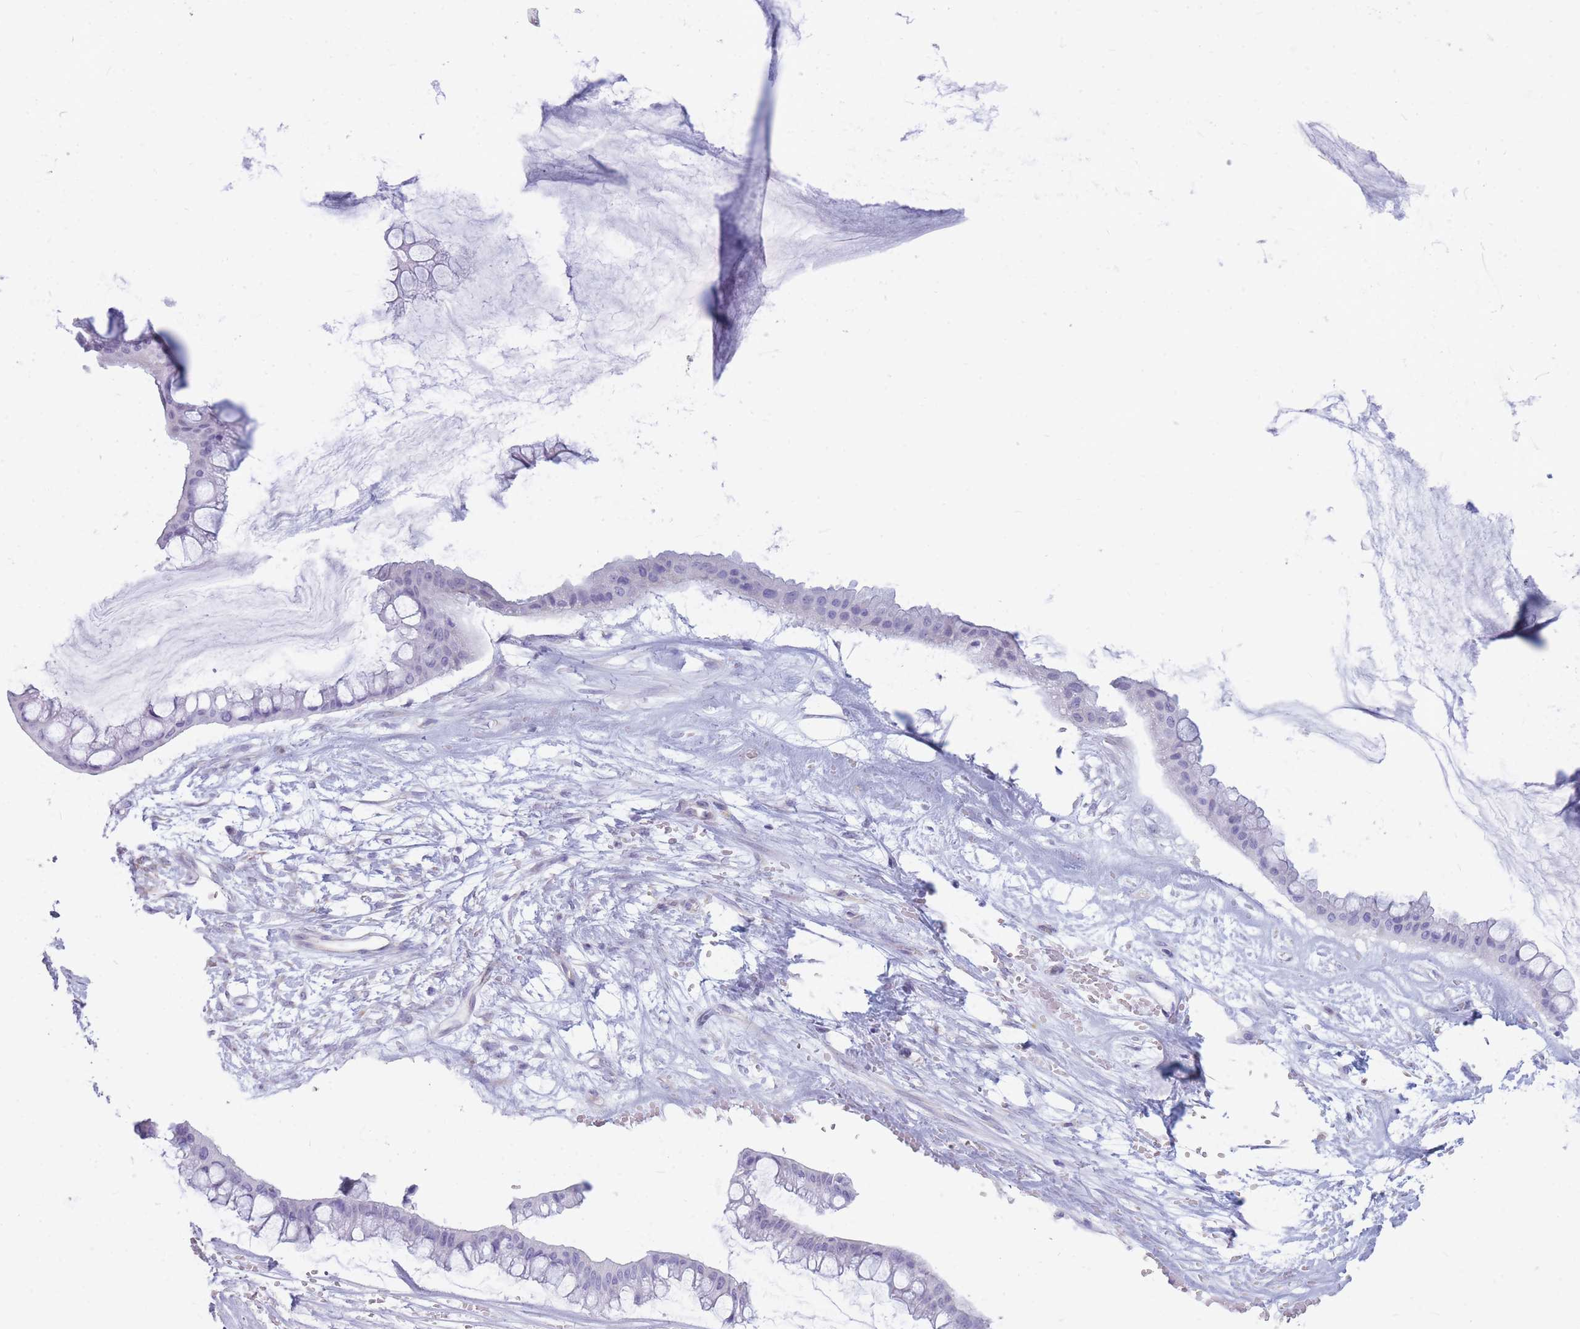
{"staining": {"intensity": "negative", "quantity": "none", "location": "none"}, "tissue": "ovarian cancer", "cell_type": "Tumor cells", "image_type": "cancer", "snomed": [{"axis": "morphology", "description": "Cystadenocarcinoma, mucinous, NOS"}, {"axis": "topography", "description": "Ovary"}], "caption": "Mucinous cystadenocarcinoma (ovarian) was stained to show a protein in brown. There is no significant expression in tumor cells.", "gene": "MTSS2", "patient": {"sex": "female", "age": 73}}